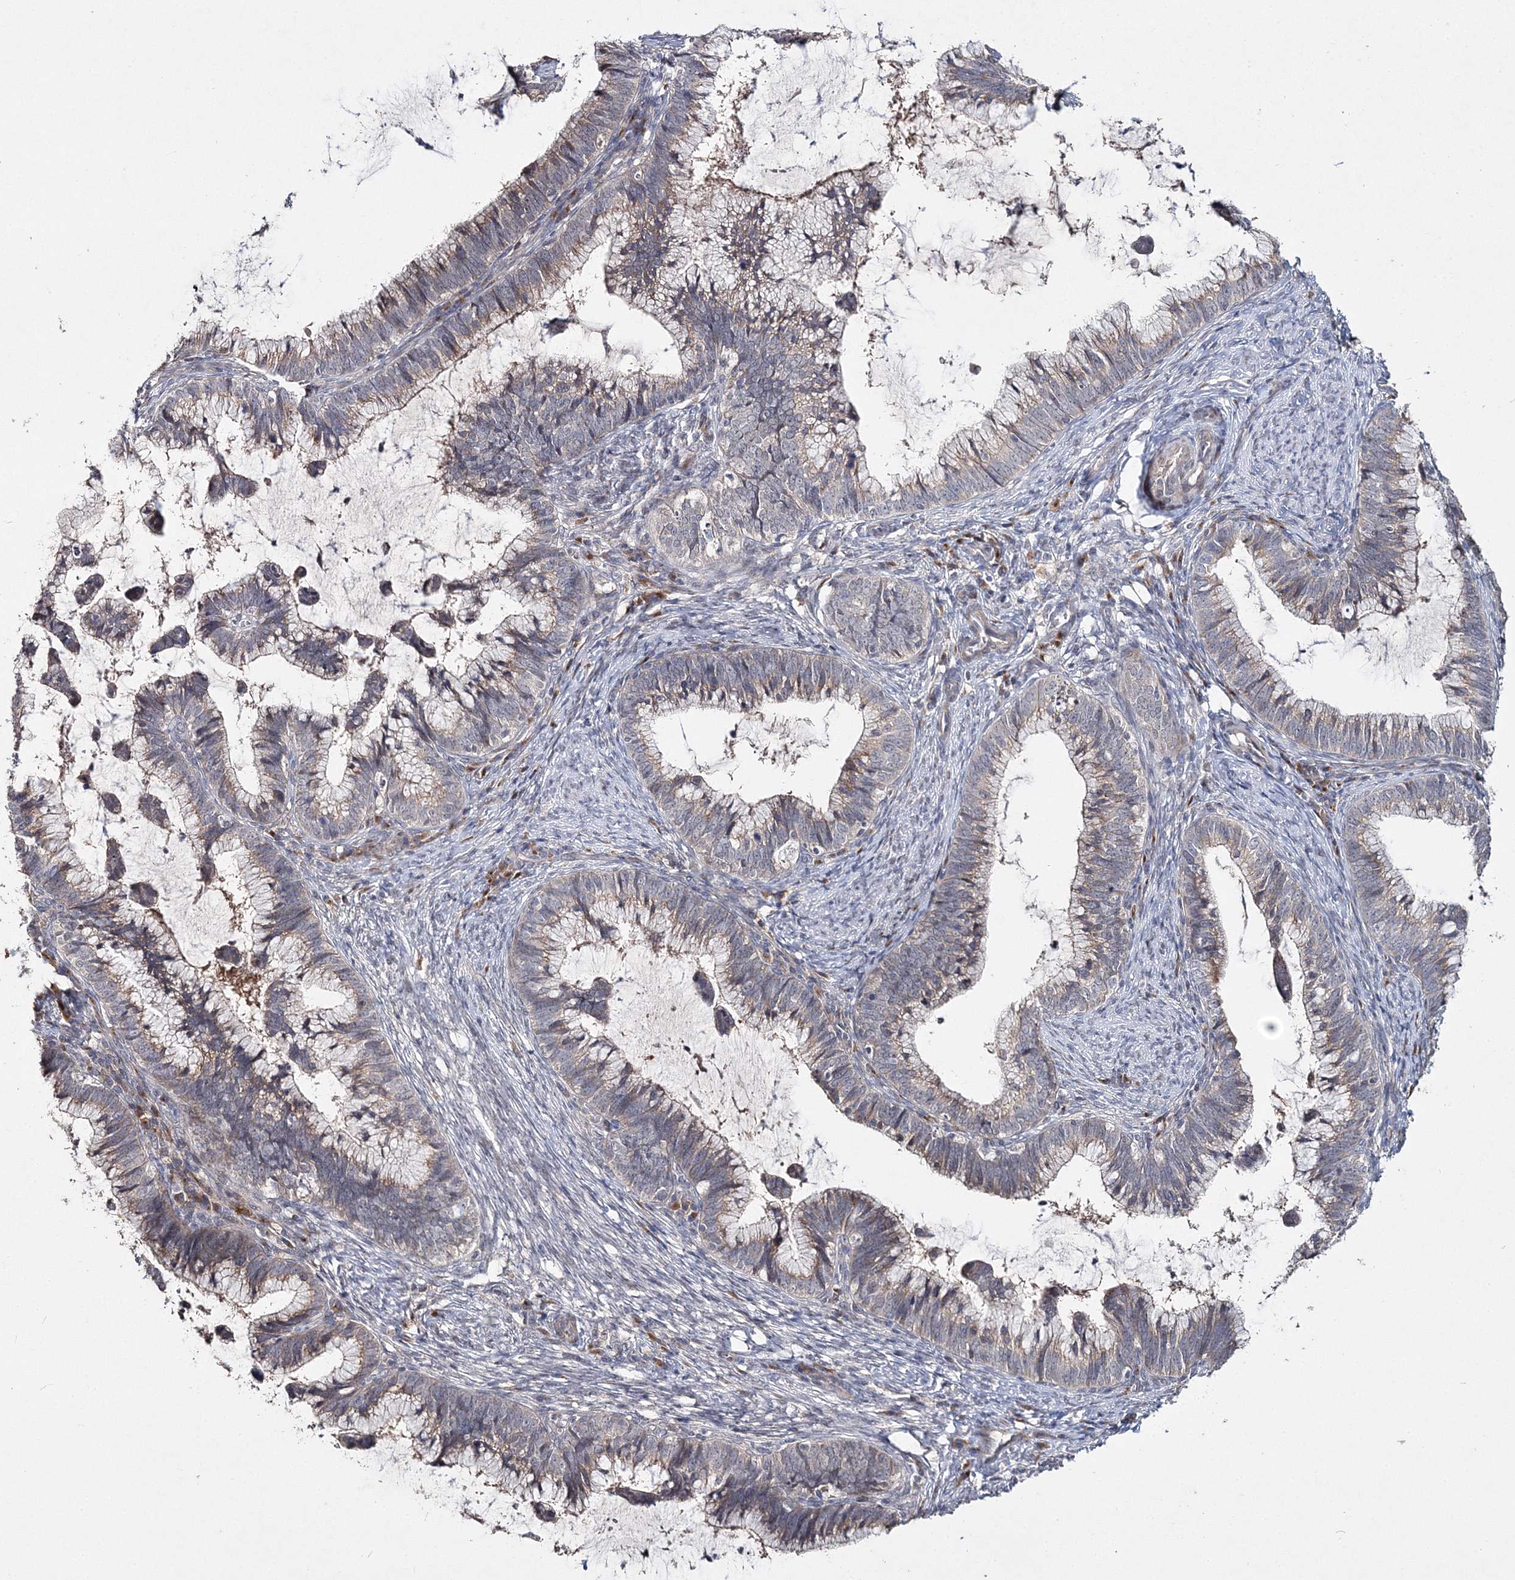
{"staining": {"intensity": "weak", "quantity": "25%-75%", "location": "cytoplasmic/membranous"}, "tissue": "cervical cancer", "cell_type": "Tumor cells", "image_type": "cancer", "snomed": [{"axis": "morphology", "description": "Adenocarcinoma, NOS"}, {"axis": "topography", "description": "Cervix"}], "caption": "The image reveals a brown stain indicating the presence of a protein in the cytoplasmic/membranous of tumor cells in cervical cancer (adenocarcinoma).", "gene": "GJB5", "patient": {"sex": "female", "age": 36}}